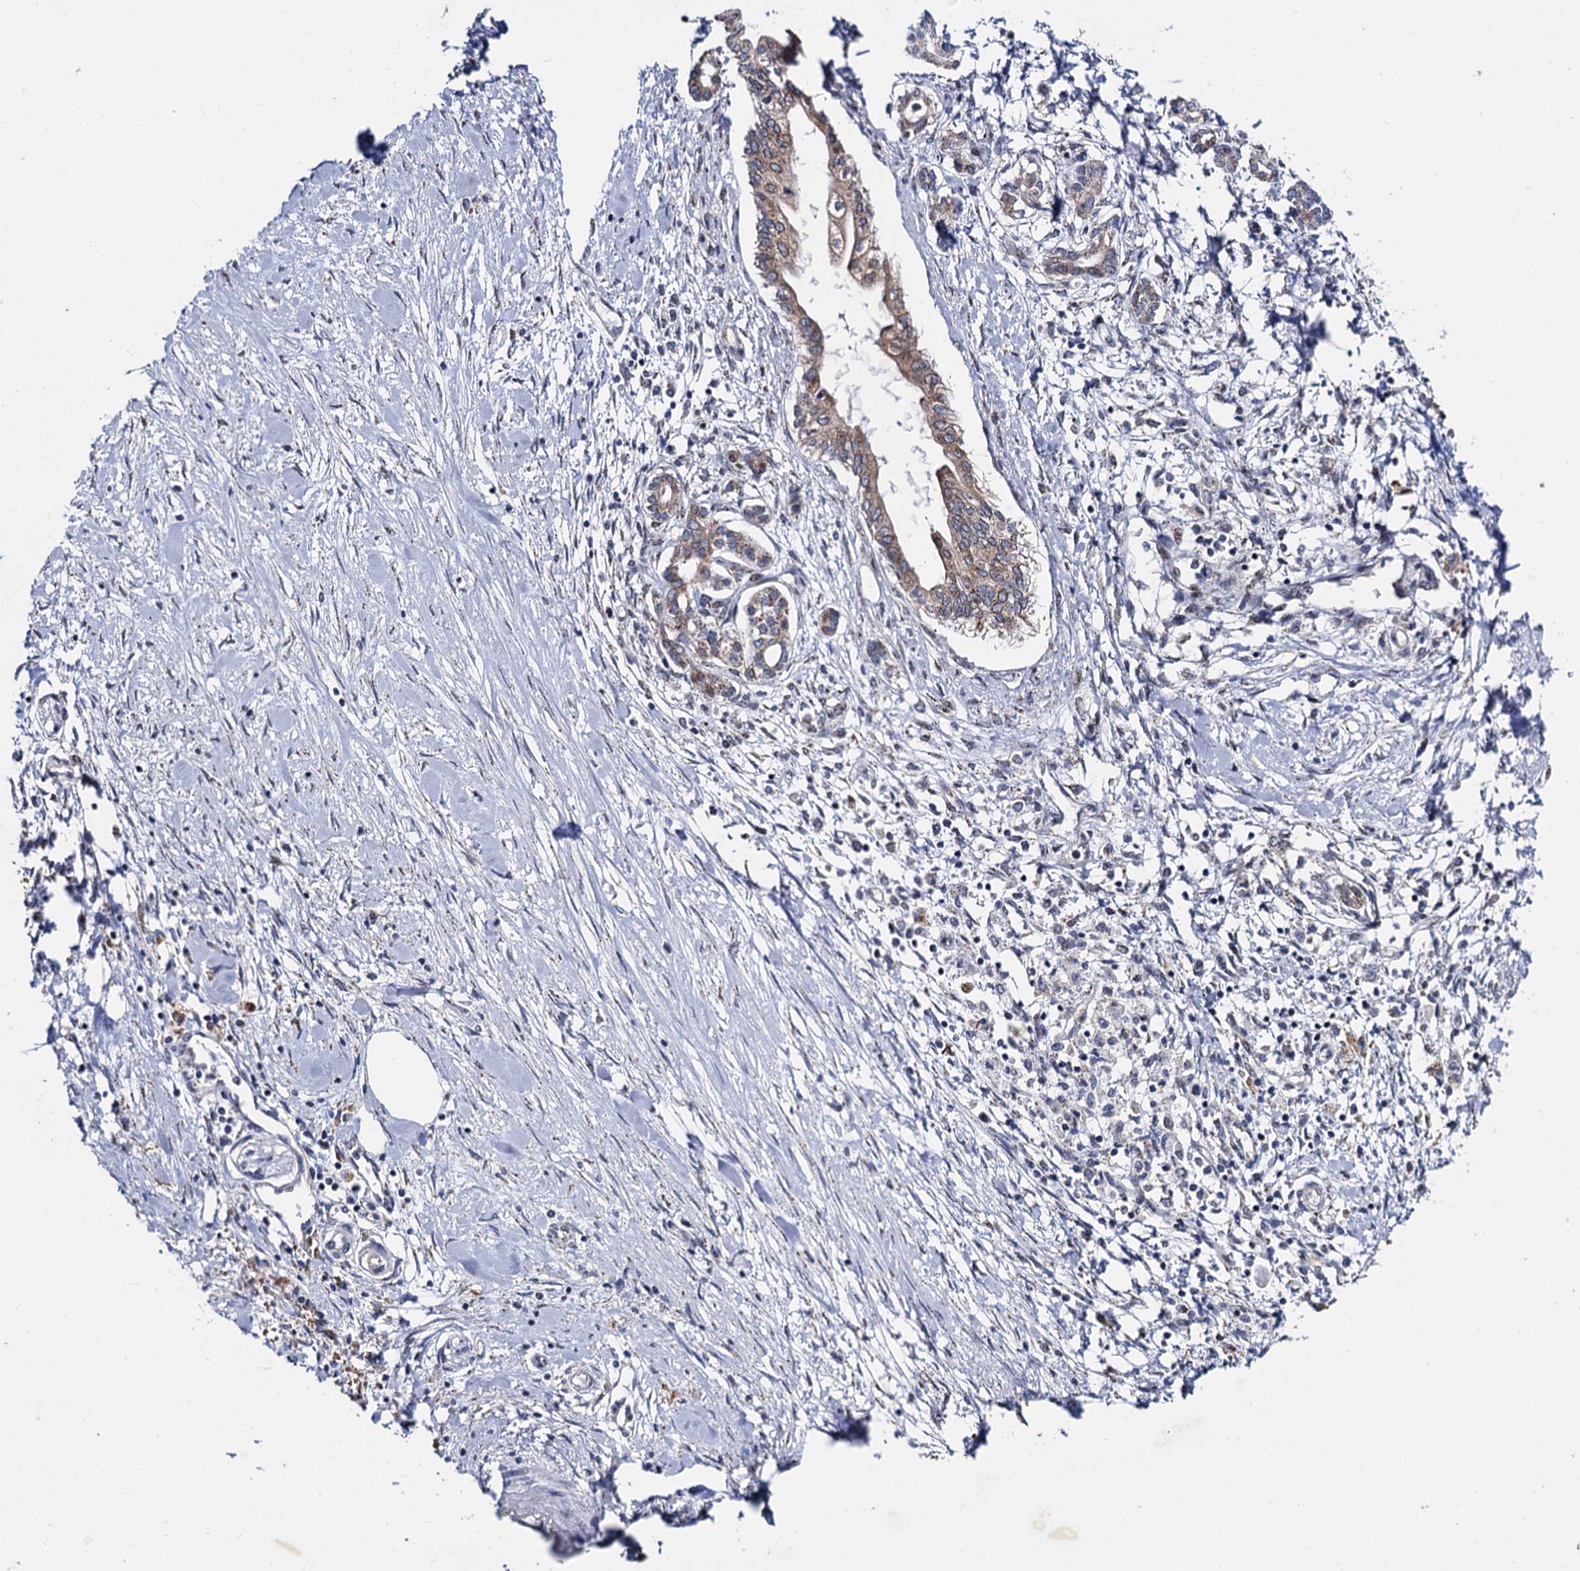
{"staining": {"intensity": "weak", "quantity": "25%-75%", "location": "cytoplasmic/membranous"}, "tissue": "pancreatic cancer", "cell_type": "Tumor cells", "image_type": "cancer", "snomed": [{"axis": "morphology", "description": "Normal tissue, NOS"}, {"axis": "morphology", "description": "Adenocarcinoma, NOS"}, {"axis": "topography", "description": "Pancreas"}], "caption": "A high-resolution photomicrograph shows IHC staining of pancreatic cancer (adenocarcinoma), which reveals weak cytoplasmic/membranous positivity in approximately 25%-75% of tumor cells.", "gene": "THAP2", "patient": {"sex": "female", "age": 64}}